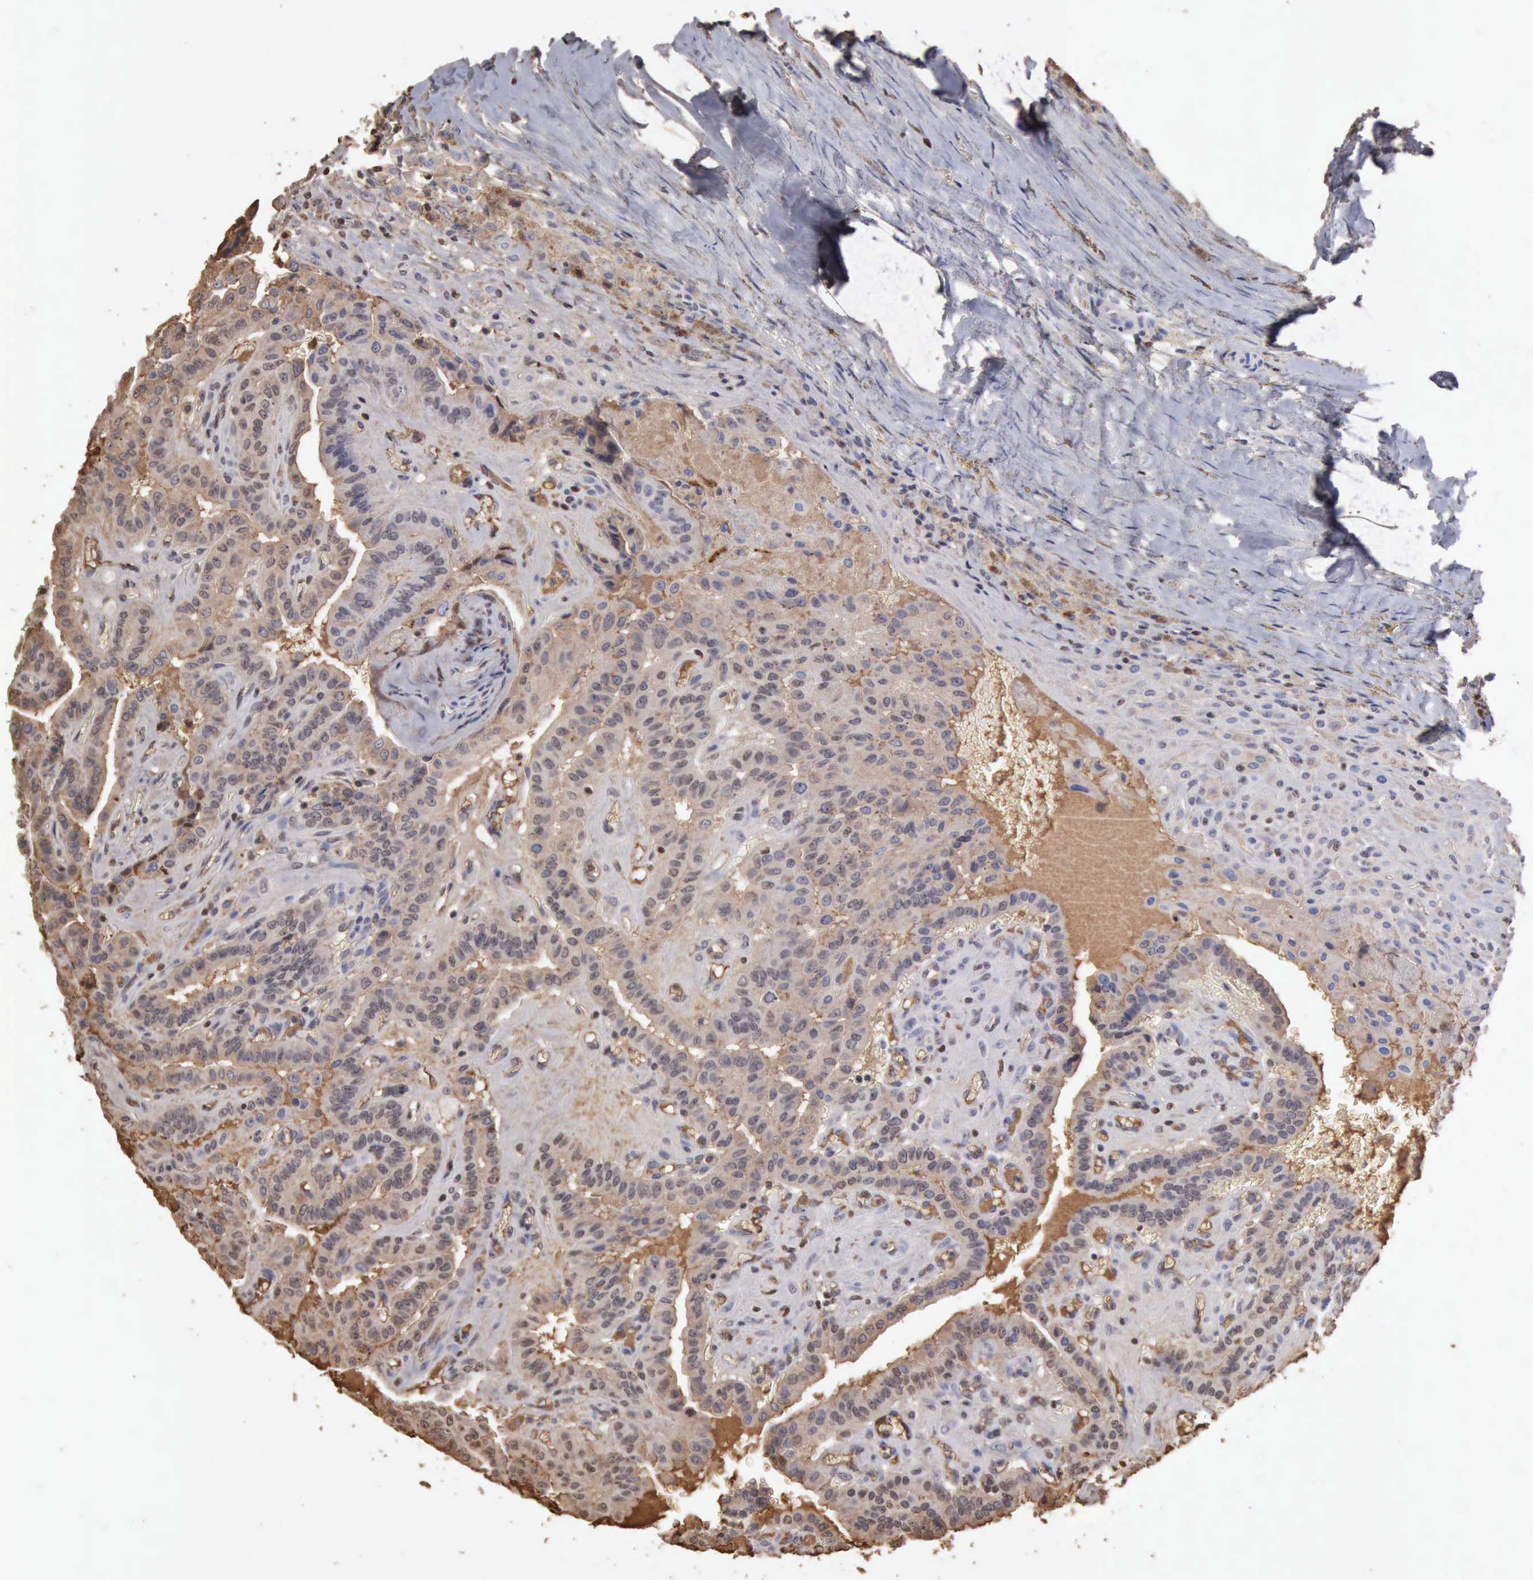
{"staining": {"intensity": "weak", "quantity": "25%-75%", "location": "cytoplasmic/membranous"}, "tissue": "thyroid cancer", "cell_type": "Tumor cells", "image_type": "cancer", "snomed": [{"axis": "morphology", "description": "Papillary adenocarcinoma, NOS"}, {"axis": "topography", "description": "Thyroid gland"}], "caption": "The immunohistochemical stain highlights weak cytoplasmic/membranous expression in tumor cells of papillary adenocarcinoma (thyroid) tissue. Immunohistochemistry stains the protein of interest in brown and the nuclei are stained blue.", "gene": "SERPINA1", "patient": {"sex": "male", "age": 87}}